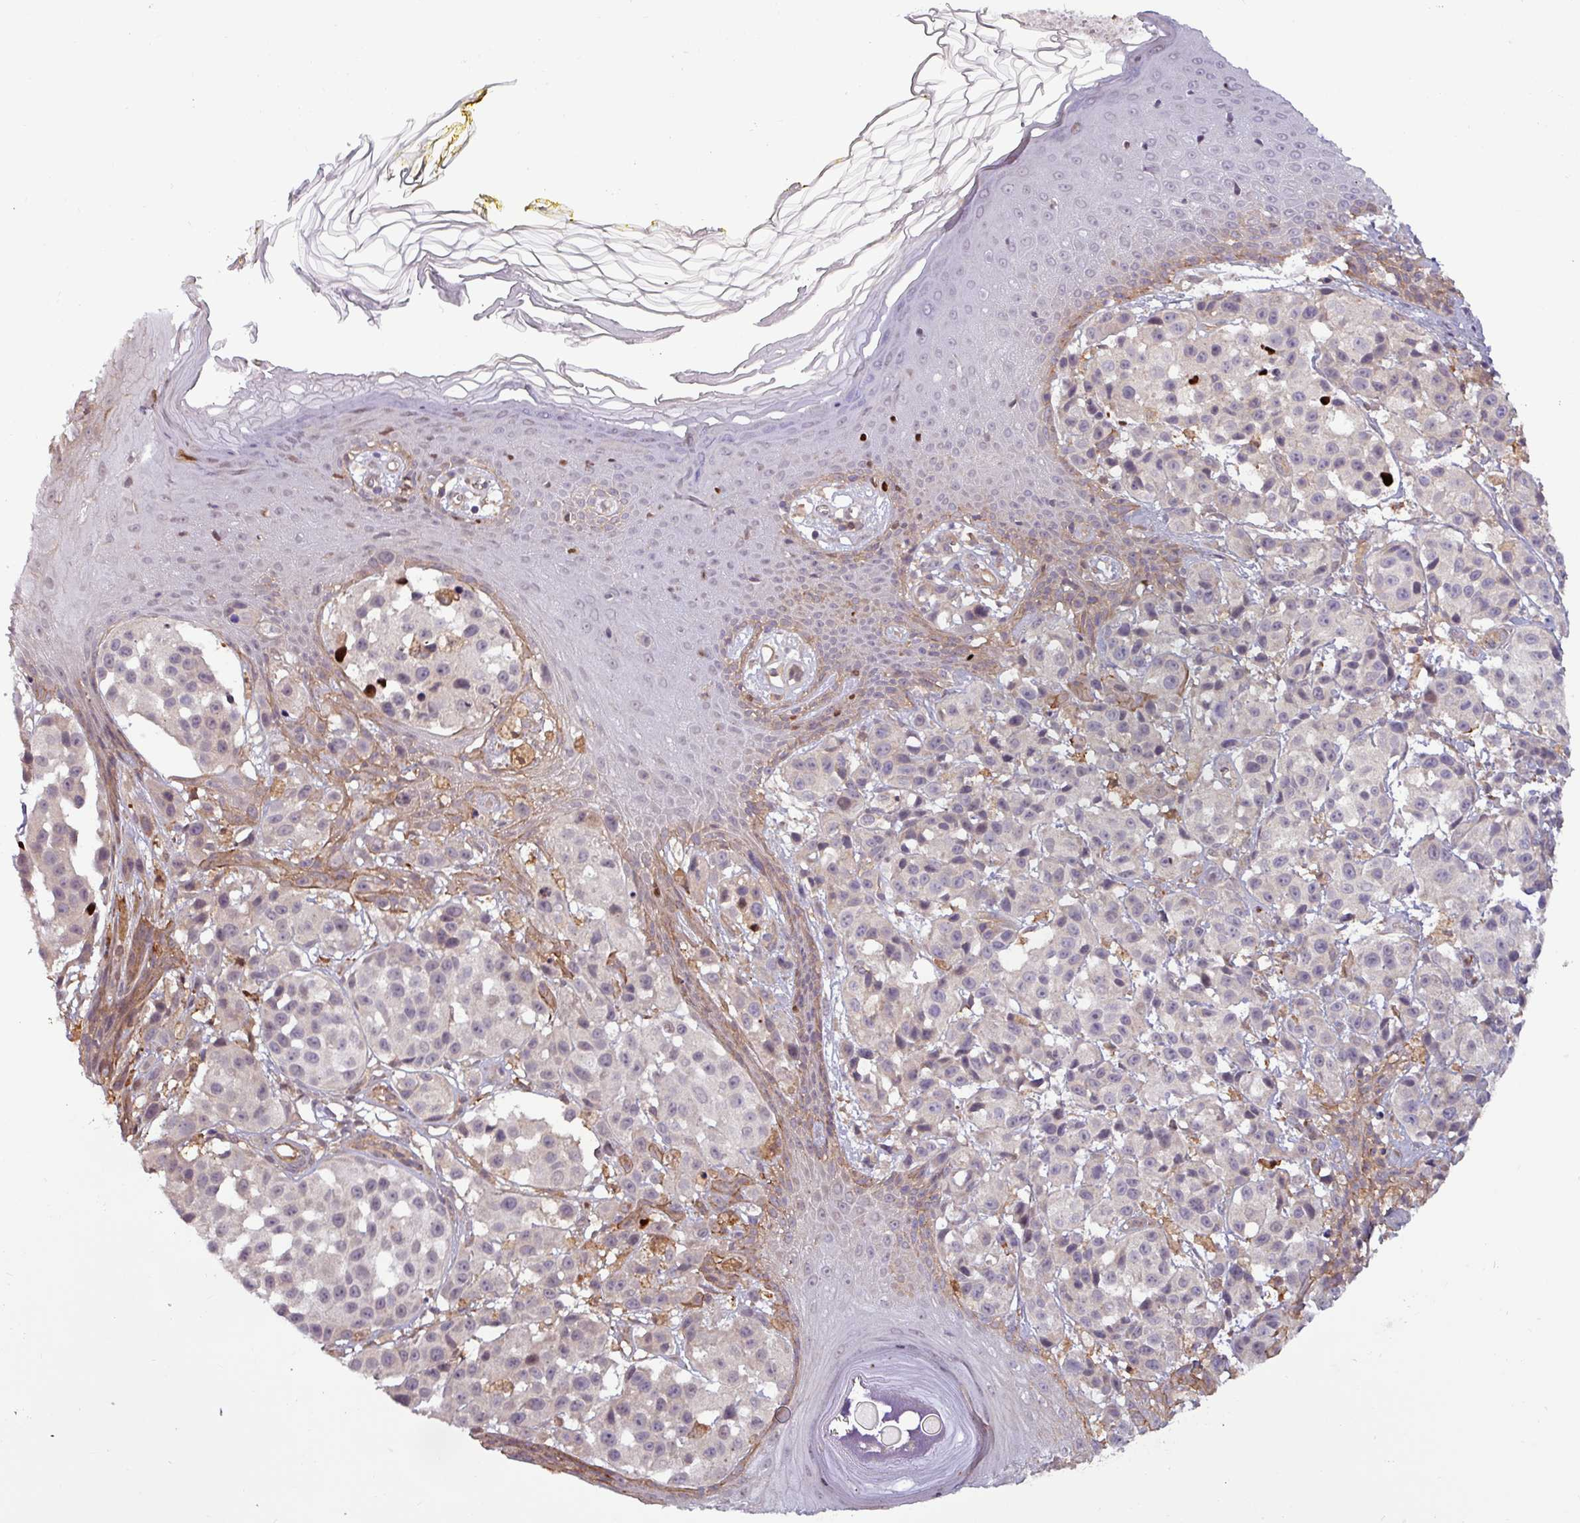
{"staining": {"intensity": "negative", "quantity": "none", "location": "none"}, "tissue": "melanoma", "cell_type": "Tumor cells", "image_type": "cancer", "snomed": [{"axis": "morphology", "description": "Malignant melanoma, NOS"}, {"axis": "topography", "description": "Skin"}], "caption": "An image of human malignant melanoma is negative for staining in tumor cells.", "gene": "PCED1A", "patient": {"sex": "male", "age": 39}}